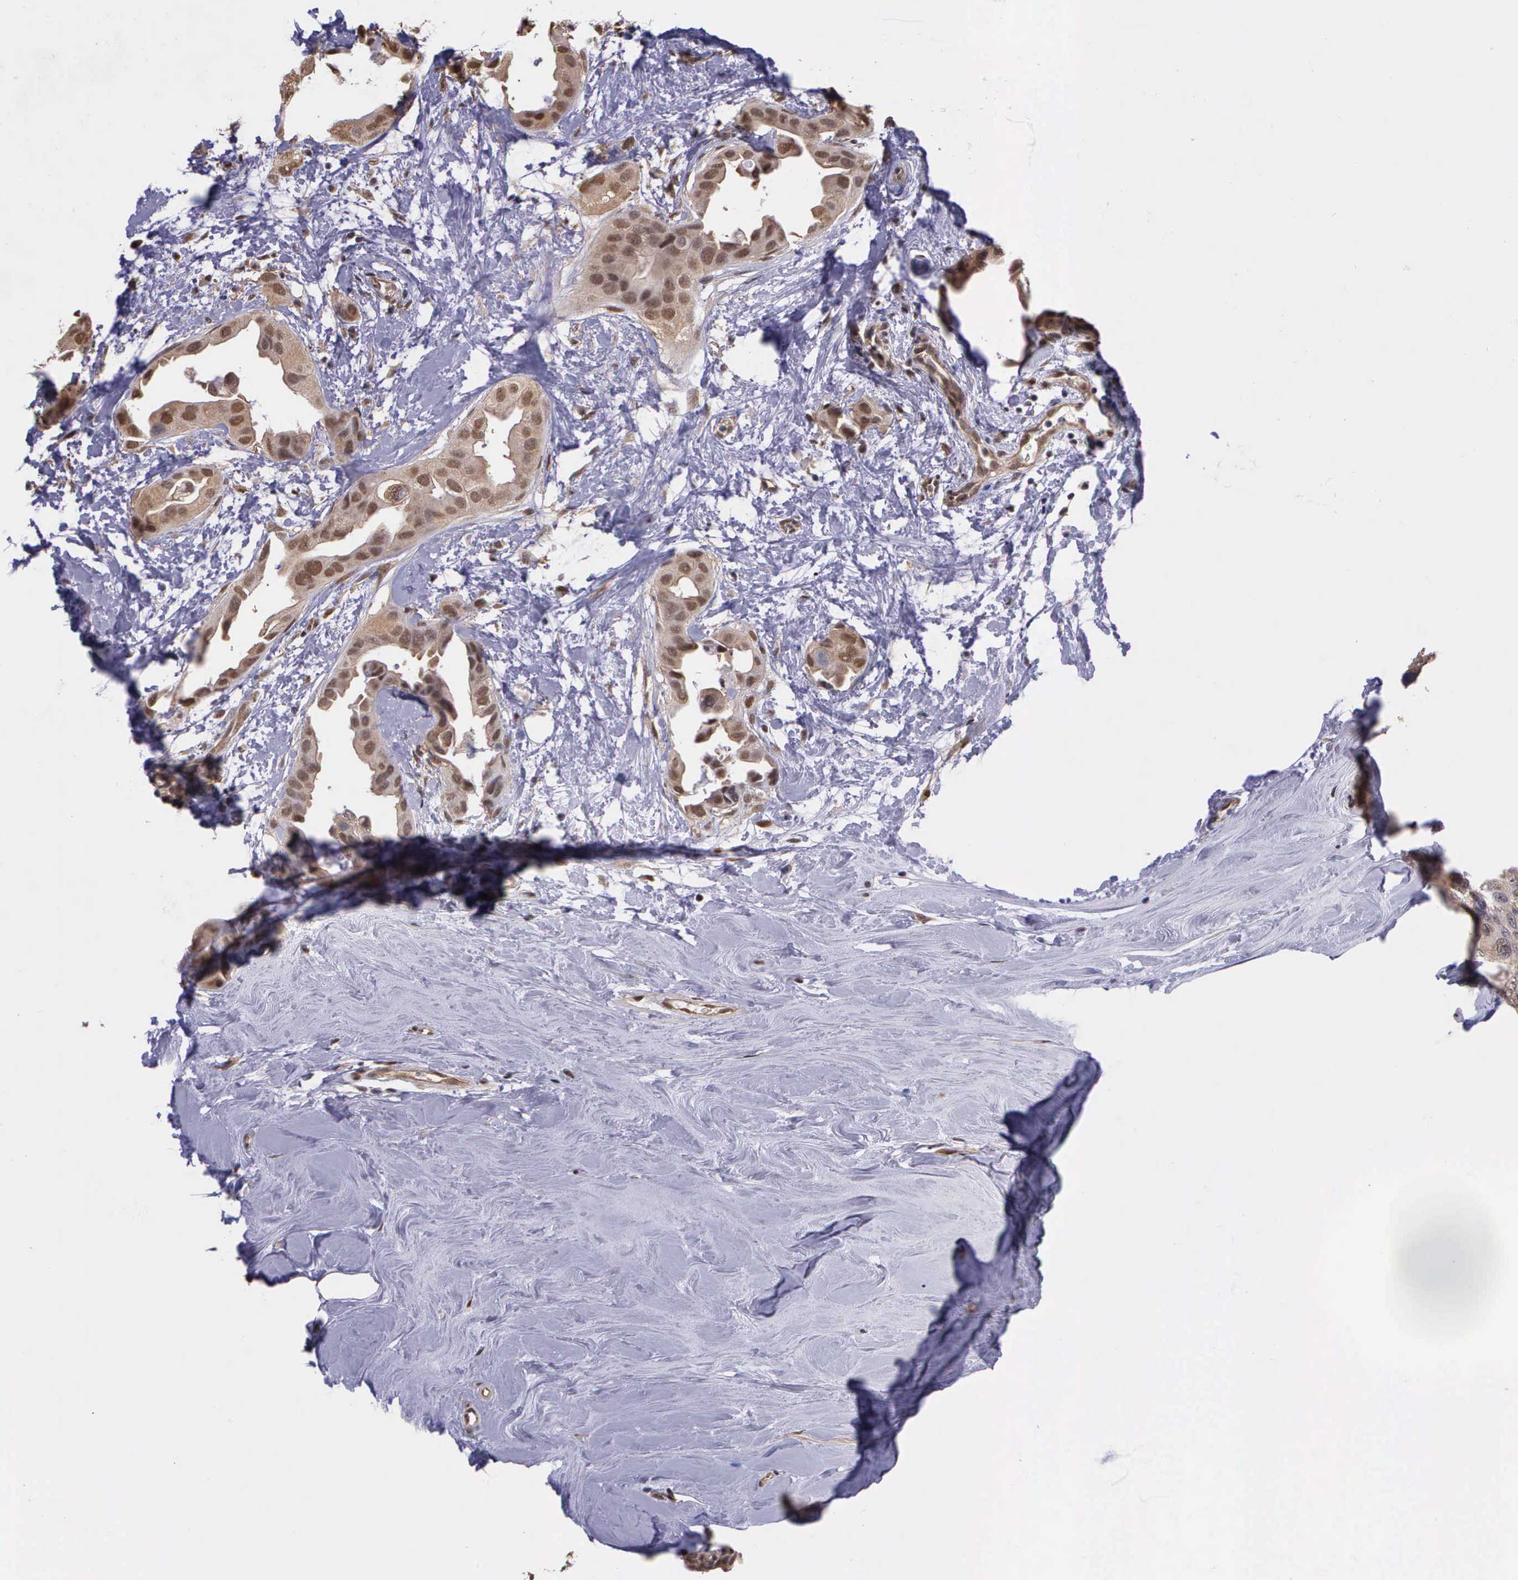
{"staining": {"intensity": "weak", "quantity": ">75%", "location": "cytoplasmic/membranous"}, "tissue": "breast cancer", "cell_type": "Tumor cells", "image_type": "cancer", "snomed": [{"axis": "morphology", "description": "Duct carcinoma"}, {"axis": "topography", "description": "Breast"}], "caption": "Tumor cells show low levels of weak cytoplasmic/membranous staining in approximately >75% of cells in human breast cancer (intraductal carcinoma).", "gene": "PSMC1", "patient": {"sex": "female", "age": 40}}